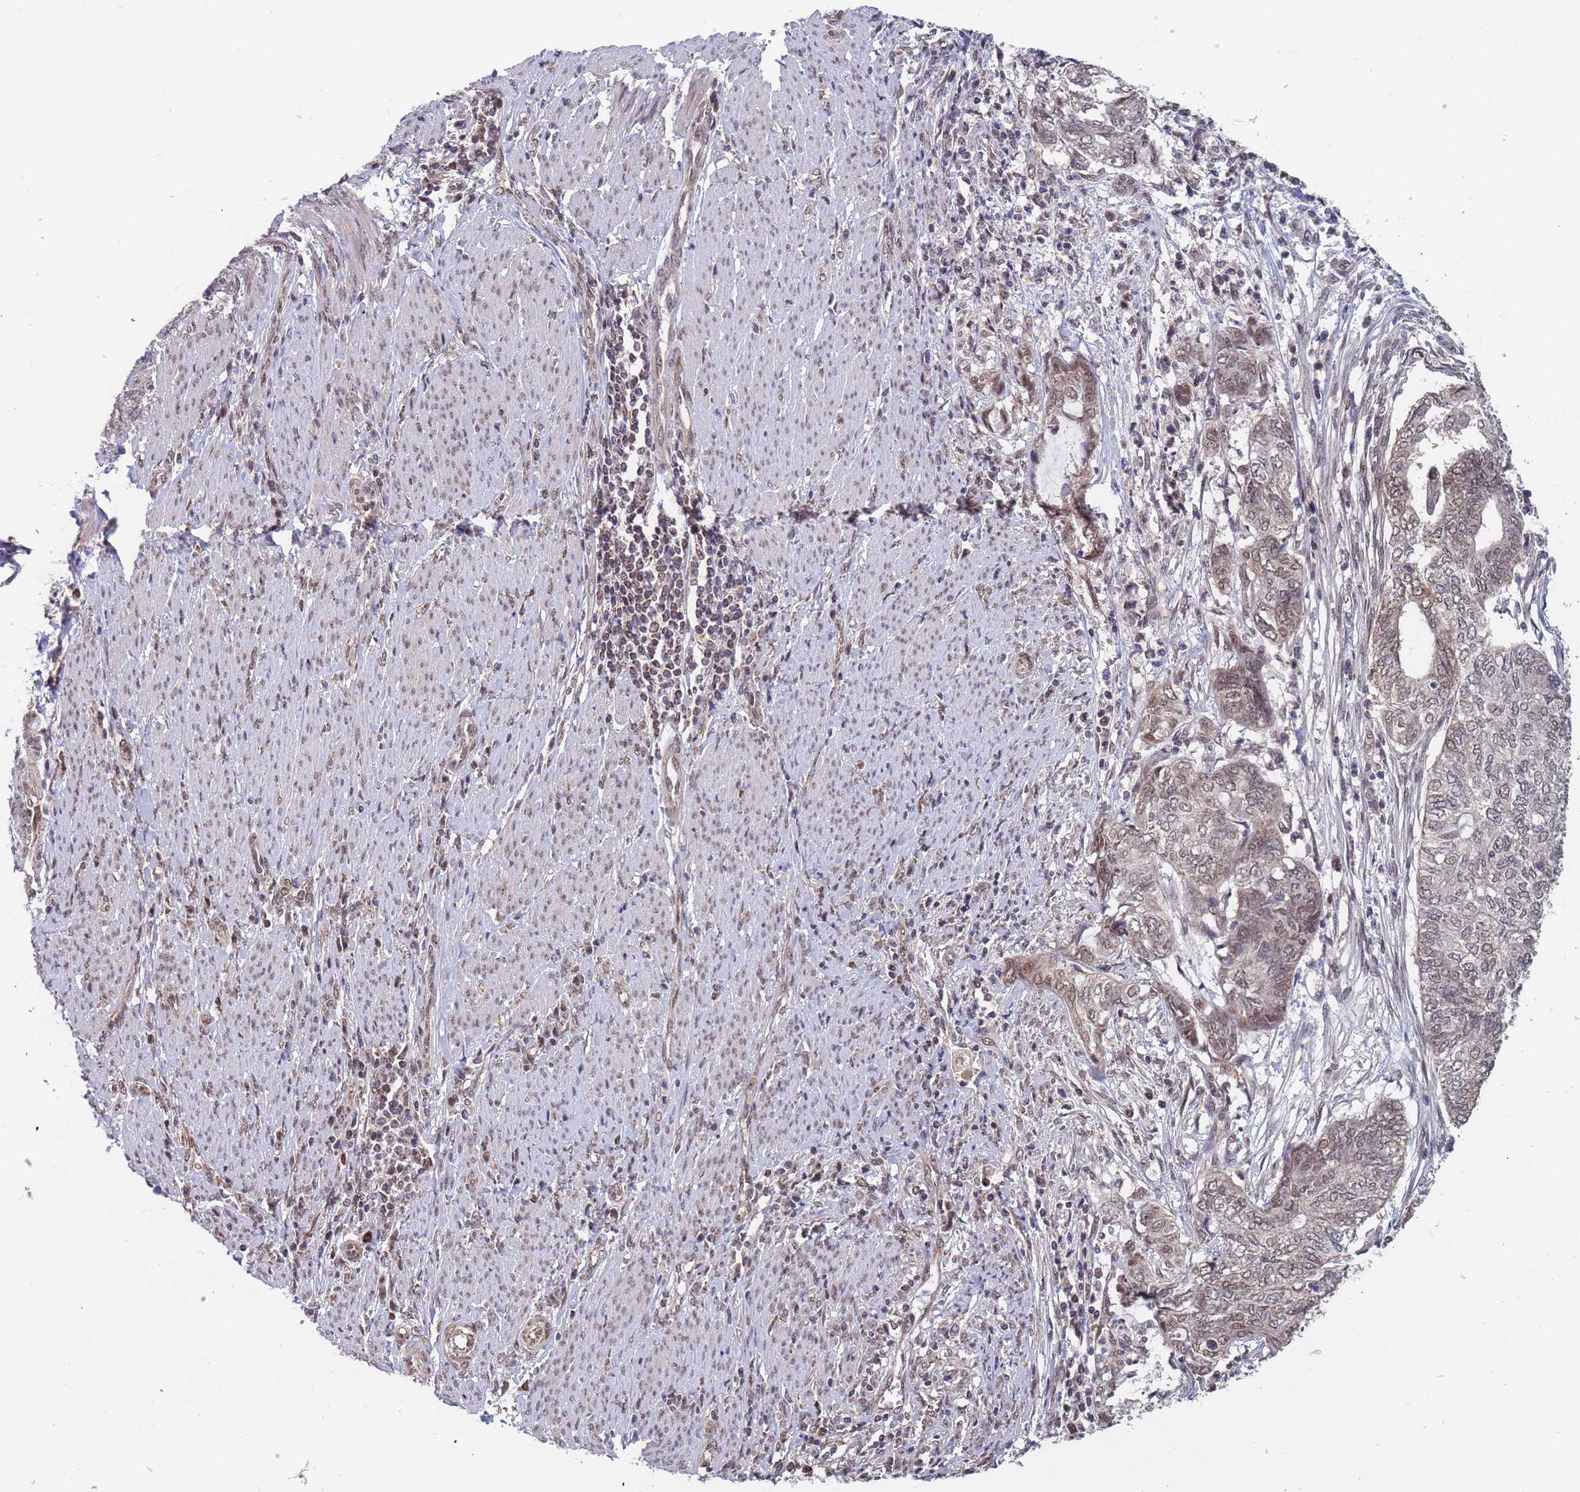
{"staining": {"intensity": "moderate", "quantity": "<25%", "location": "nuclear"}, "tissue": "endometrial cancer", "cell_type": "Tumor cells", "image_type": "cancer", "snomed": [{"axis": "morphology", "description": "Adenocarcinoma, NOS"}, {"axis": "topography", "description": "Uterus"}, {"axis": "topography", "description": "Endometrium"}], "caption": "Immunohistochemistry (IHC) image of neoplastic tissue: endometrial adenocarcinoma stained using IHC shows low levels of moderate protein expression localized specifically in the nuclear of tumor cells, appearing as a nuclear brown color.", "gene": "DENND2B", "patient": {"sex": "female", "age": 70}}